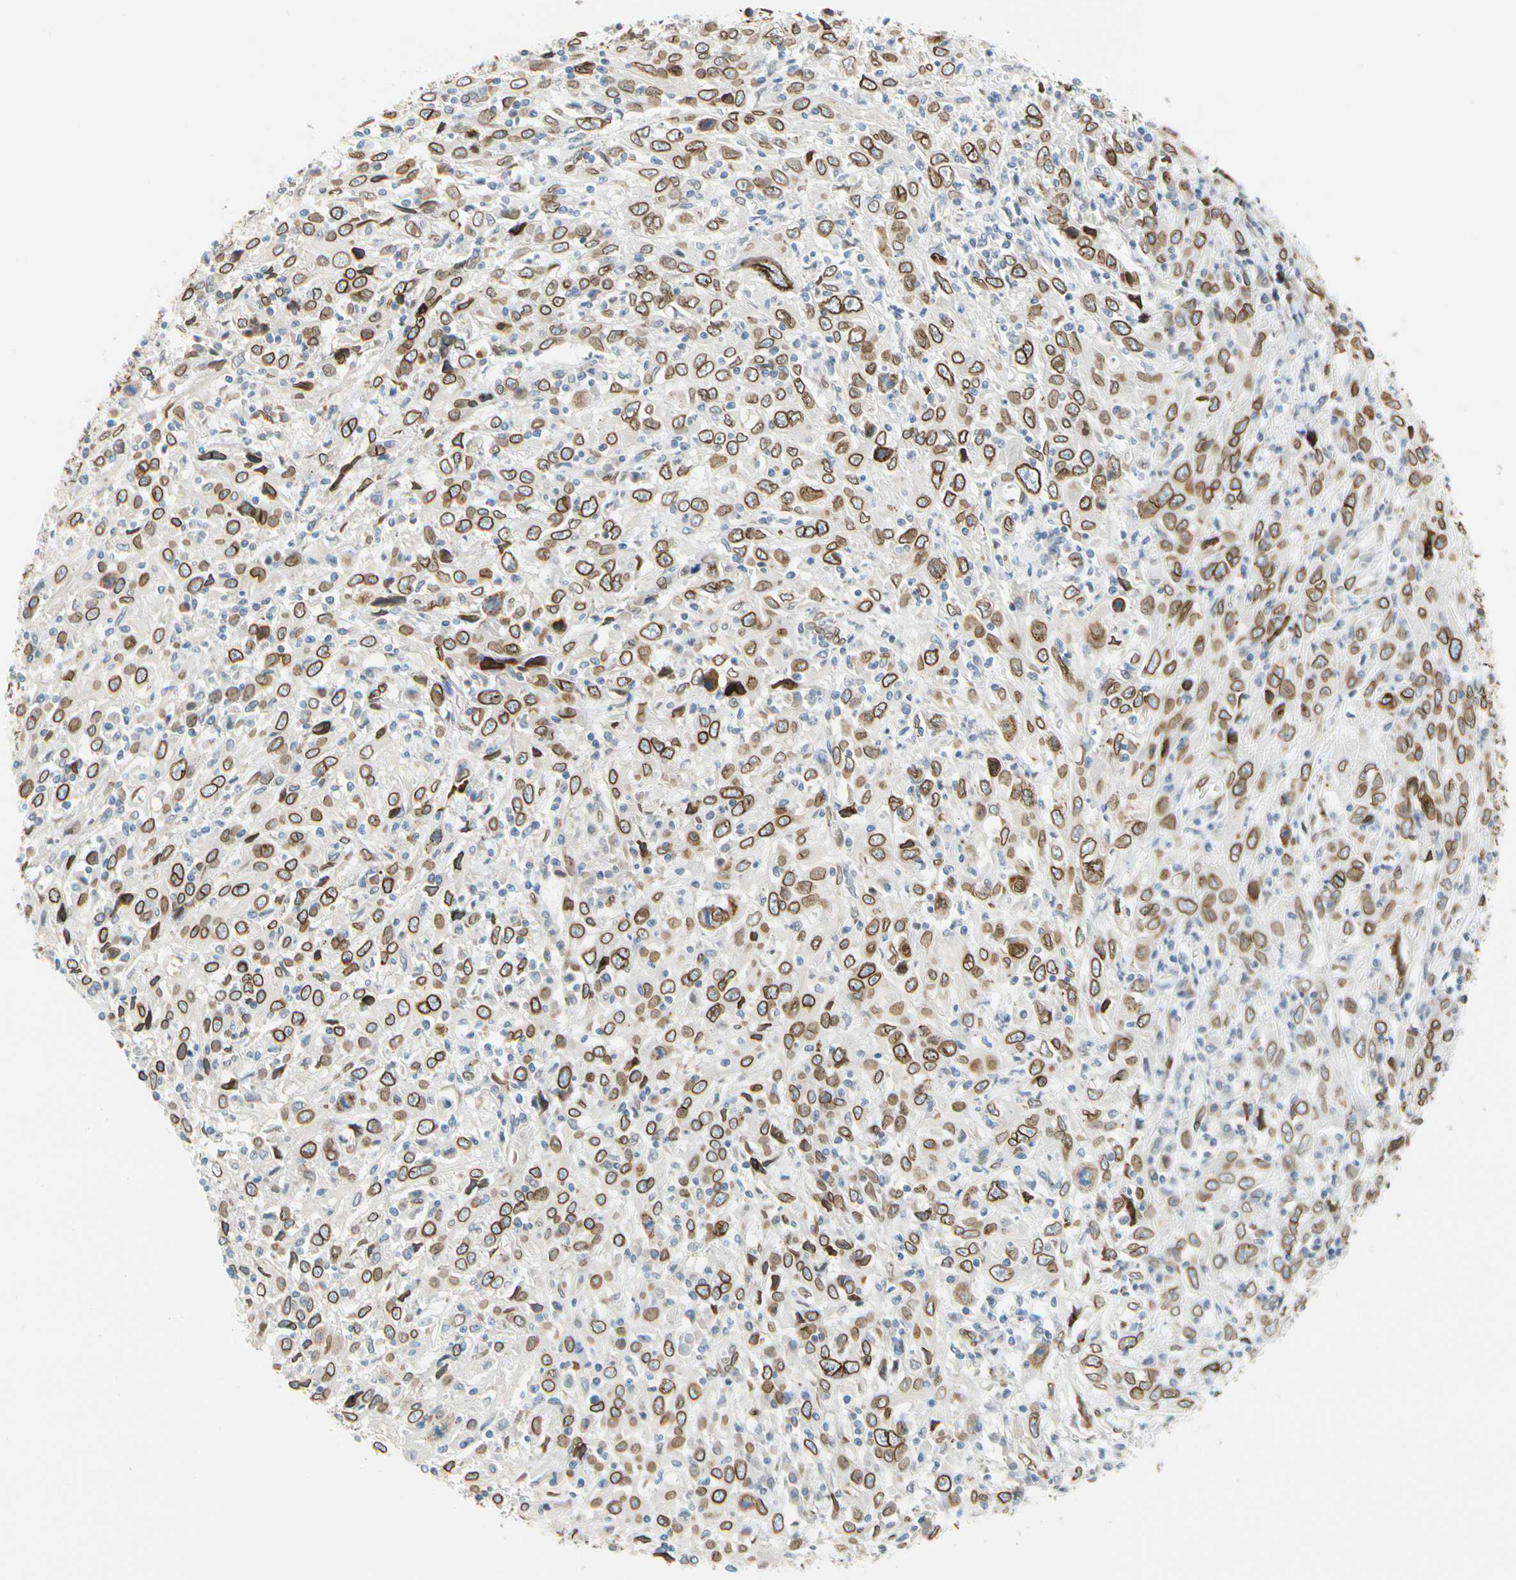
{"staining": {"intensity": "moderate", "quantity": ">75%", "location": "cytoplasmic/membranous,nuclear"}, "tissue": "cervical cancer", "cell_type": "Tumor cells", "image_type": "cancer", "snomed": [{"axis": "morphology", "description": "Squamous cell carcinoma, NOS"}, {"axis": "topography", "description": "Cervix"}], "caption": "Human cervical cancer (squamous cell carcinoma) stained with a brown dye exhibits moderate cytoplasmic/membranous and nuclear positive expression in approximately >75% of tumor cells.", "gene": "SUN1", "patient": {"sex": "female", "age": 46}}